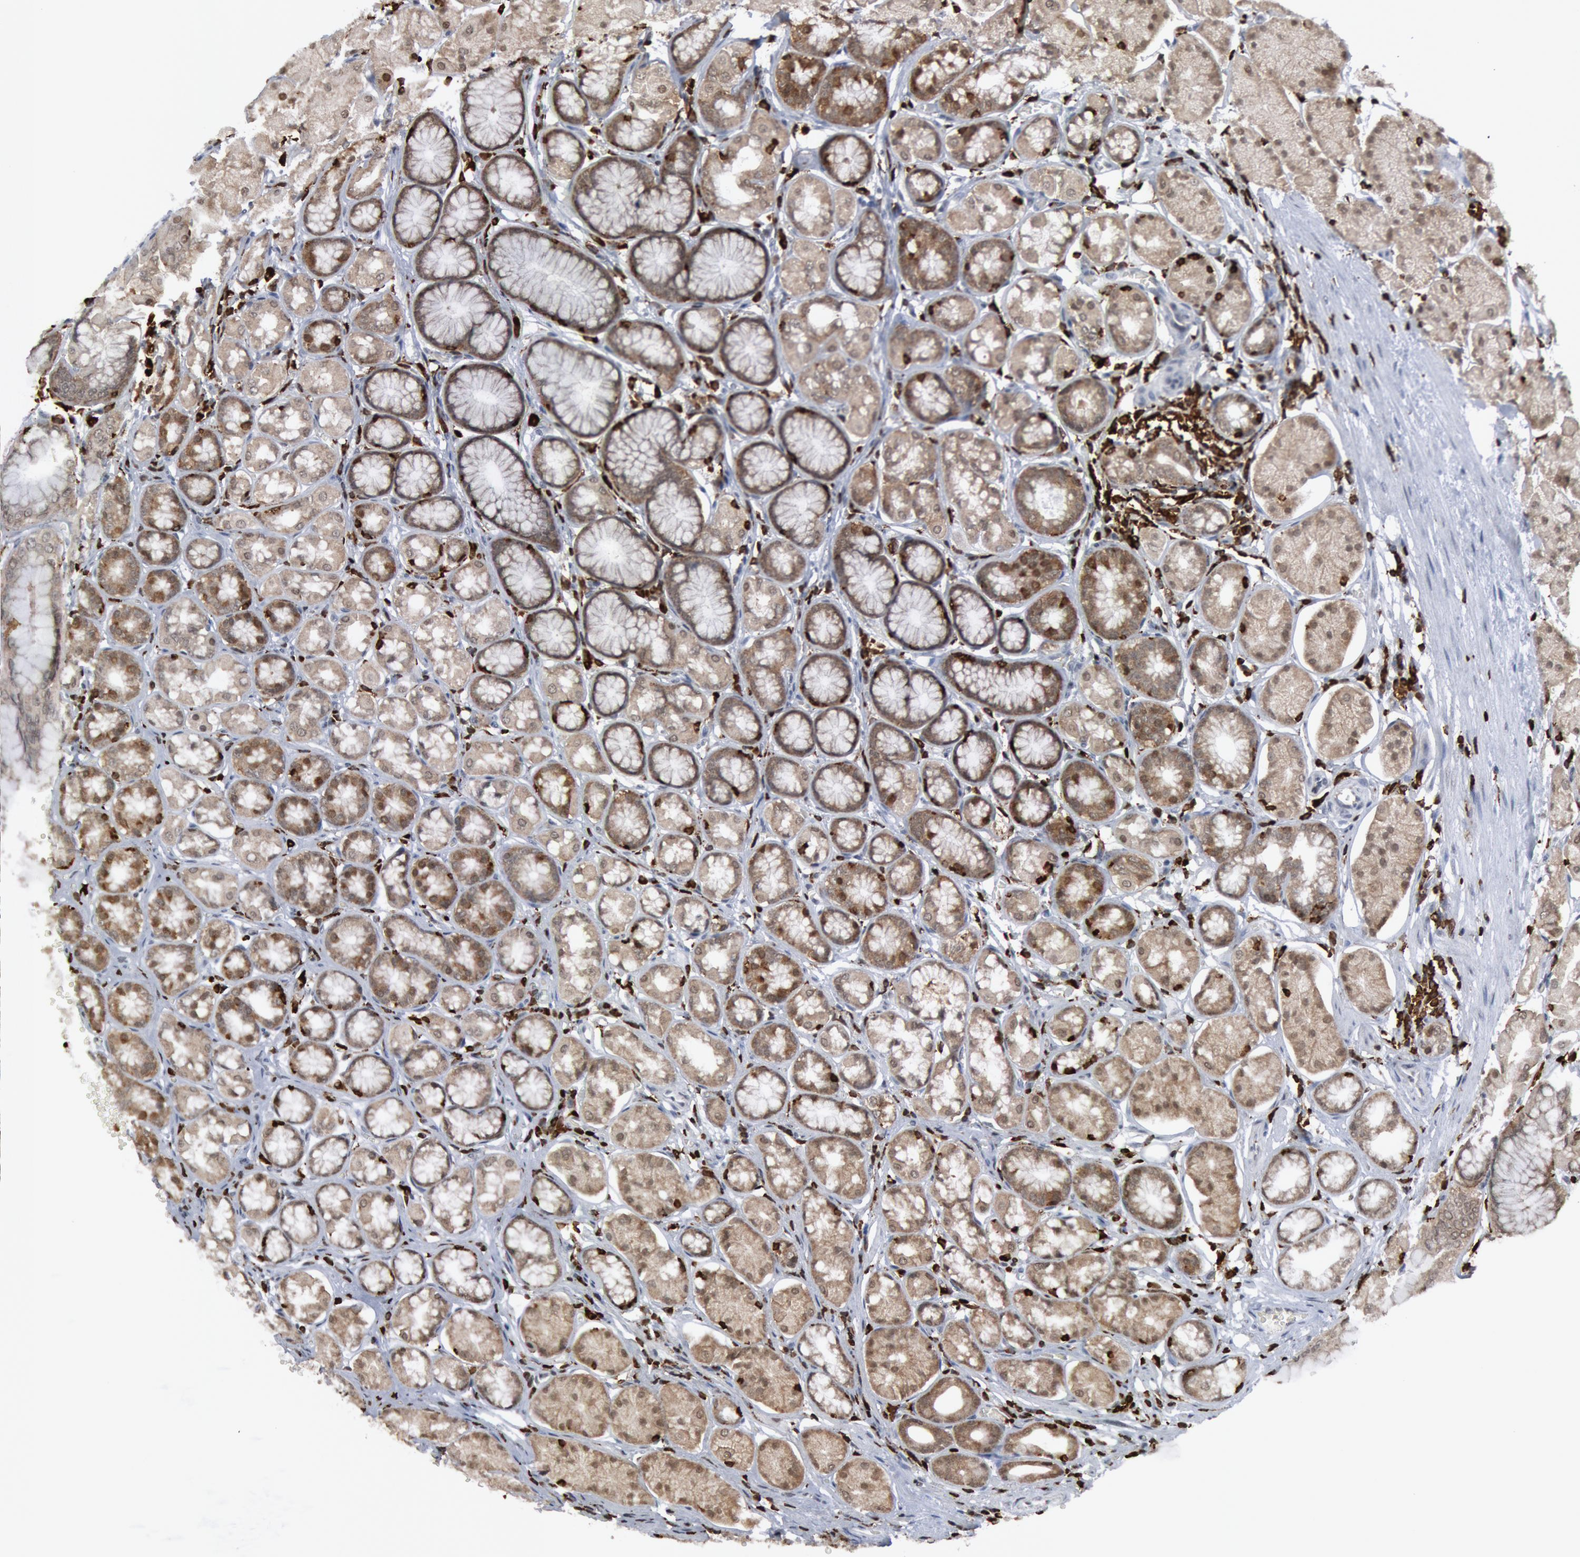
{"staining": {"intensity": "weak", "quantity": ">75%", "location": "cytoplasmic/membranous"}, "tissue": "stomach", "cell_type": "Glandular cells", "image_type": "normal", "snomed": [{"axis": "morphology", "description": "Normal tissue, NOS"}, {"axis": "topography", "description": "Stomach"}, {"axis": "topography", "description": "Stomach, lower"}], "caption": "Immunohistochemical staining of benign human stomach displays low levels of weak cytoplasmic/membranous positivity in approximately >75% of glandular cells.", "gene": "PTPN6", "patient": {"sex": "male", "age": 76}}